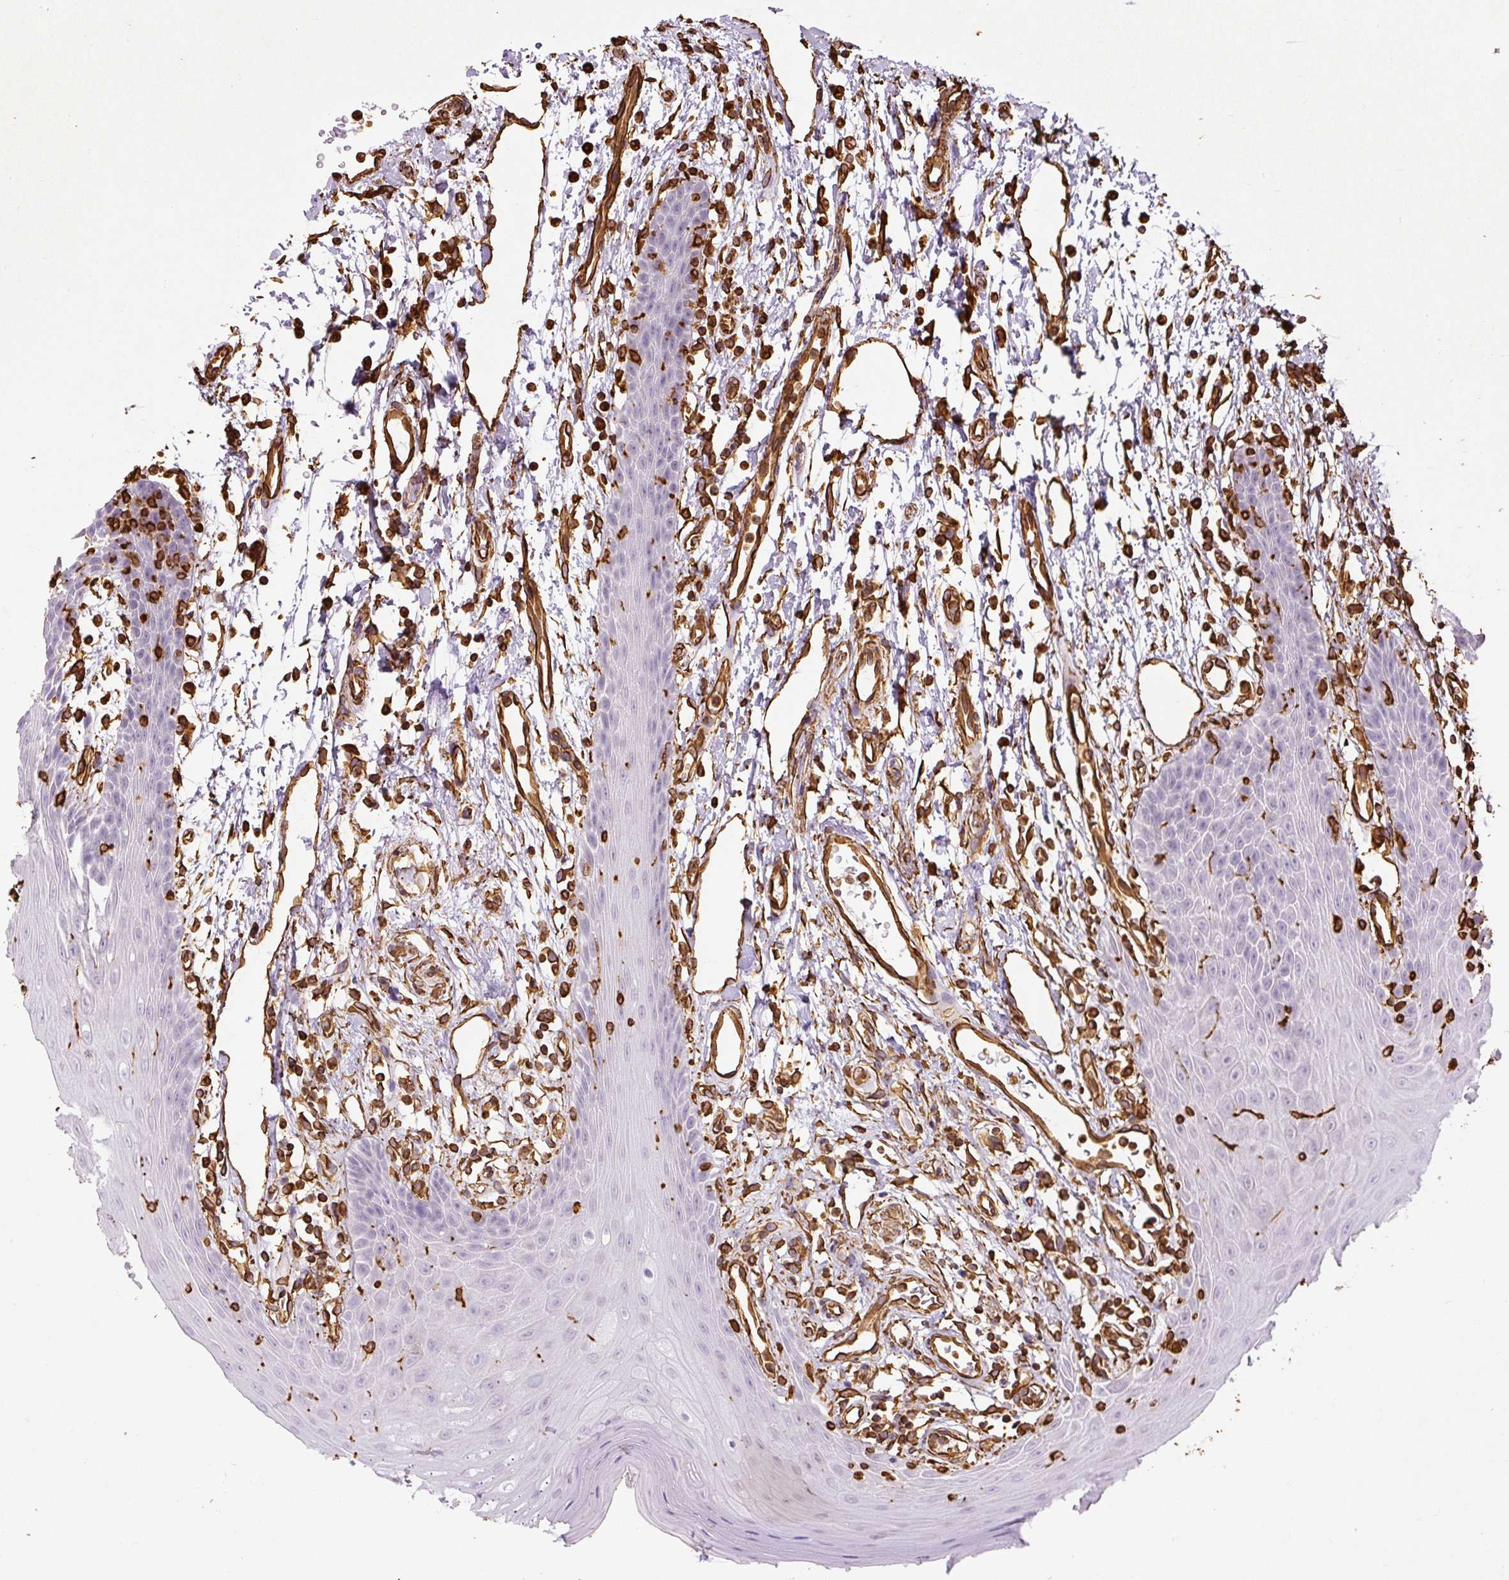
{"staining": {"intensity": "moderate", "quantity": "<25%", "location": "cytoplasmic/membranous"}, "tissue": "oral mucosa", "cell_type": "Squamous epithelial cells", "image_type": "normal", "snomed": [{"axis": "morphology", "description": "Normal tissue, NOS"}, {"axis": "topography", "description": "Oral tissue"}, {"axis": "topography", "description": "Tounge, NOS"}], "caption": "DAB (3,3'-diaminobenzidine) immunohistochemical staining of benign oral mucosa reveals moderate cytoplasmic/membranous protein staining in about <25% of squamous epithelial cells.", "gene": "VIM", "patient": {"sex": "female", "age": 59}}